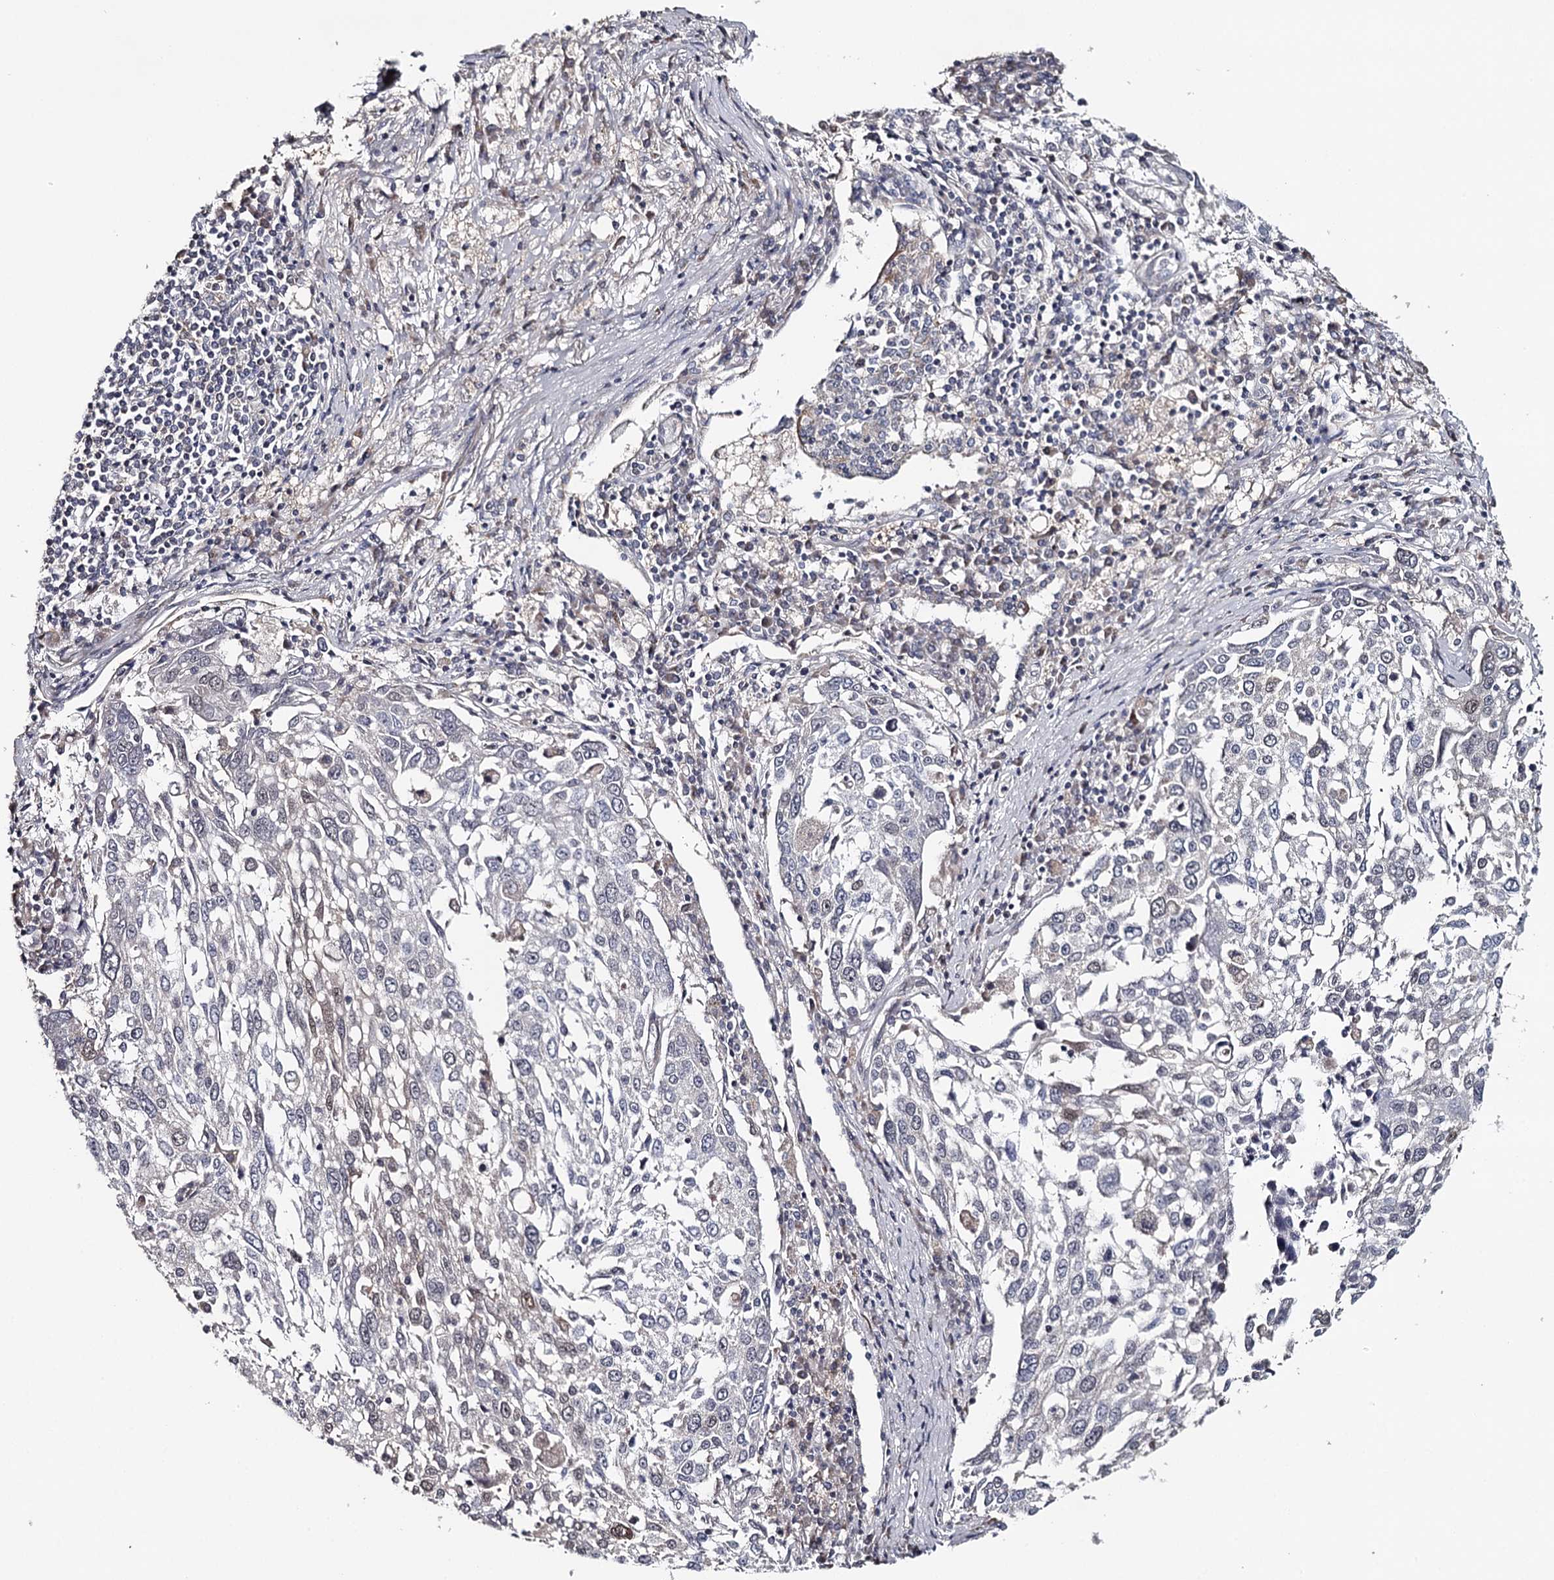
{"staining": {"intensity": "negative", "quantity": "none", "location": "none"}, "tissue": "lung cancer", "cell_type": "Tumor cells", "image_type": "cancer", "snomed": [{"axis": "morphology", "description": "Squamous cell carcinoma, NOS"}, {"axis": "topography", "description": "Lung"}], "caption": "An immunohistochemistry (IHC) micrograph of lung squamous cell carcinoma is shown. There is no staining in tumor cells of lung squamous cell carcinoma. (DAB IHC visualized using brightfield microscopy, high magnification).", "gene": "GTSF1", "patient": {"sex": "male", "age": 65}}